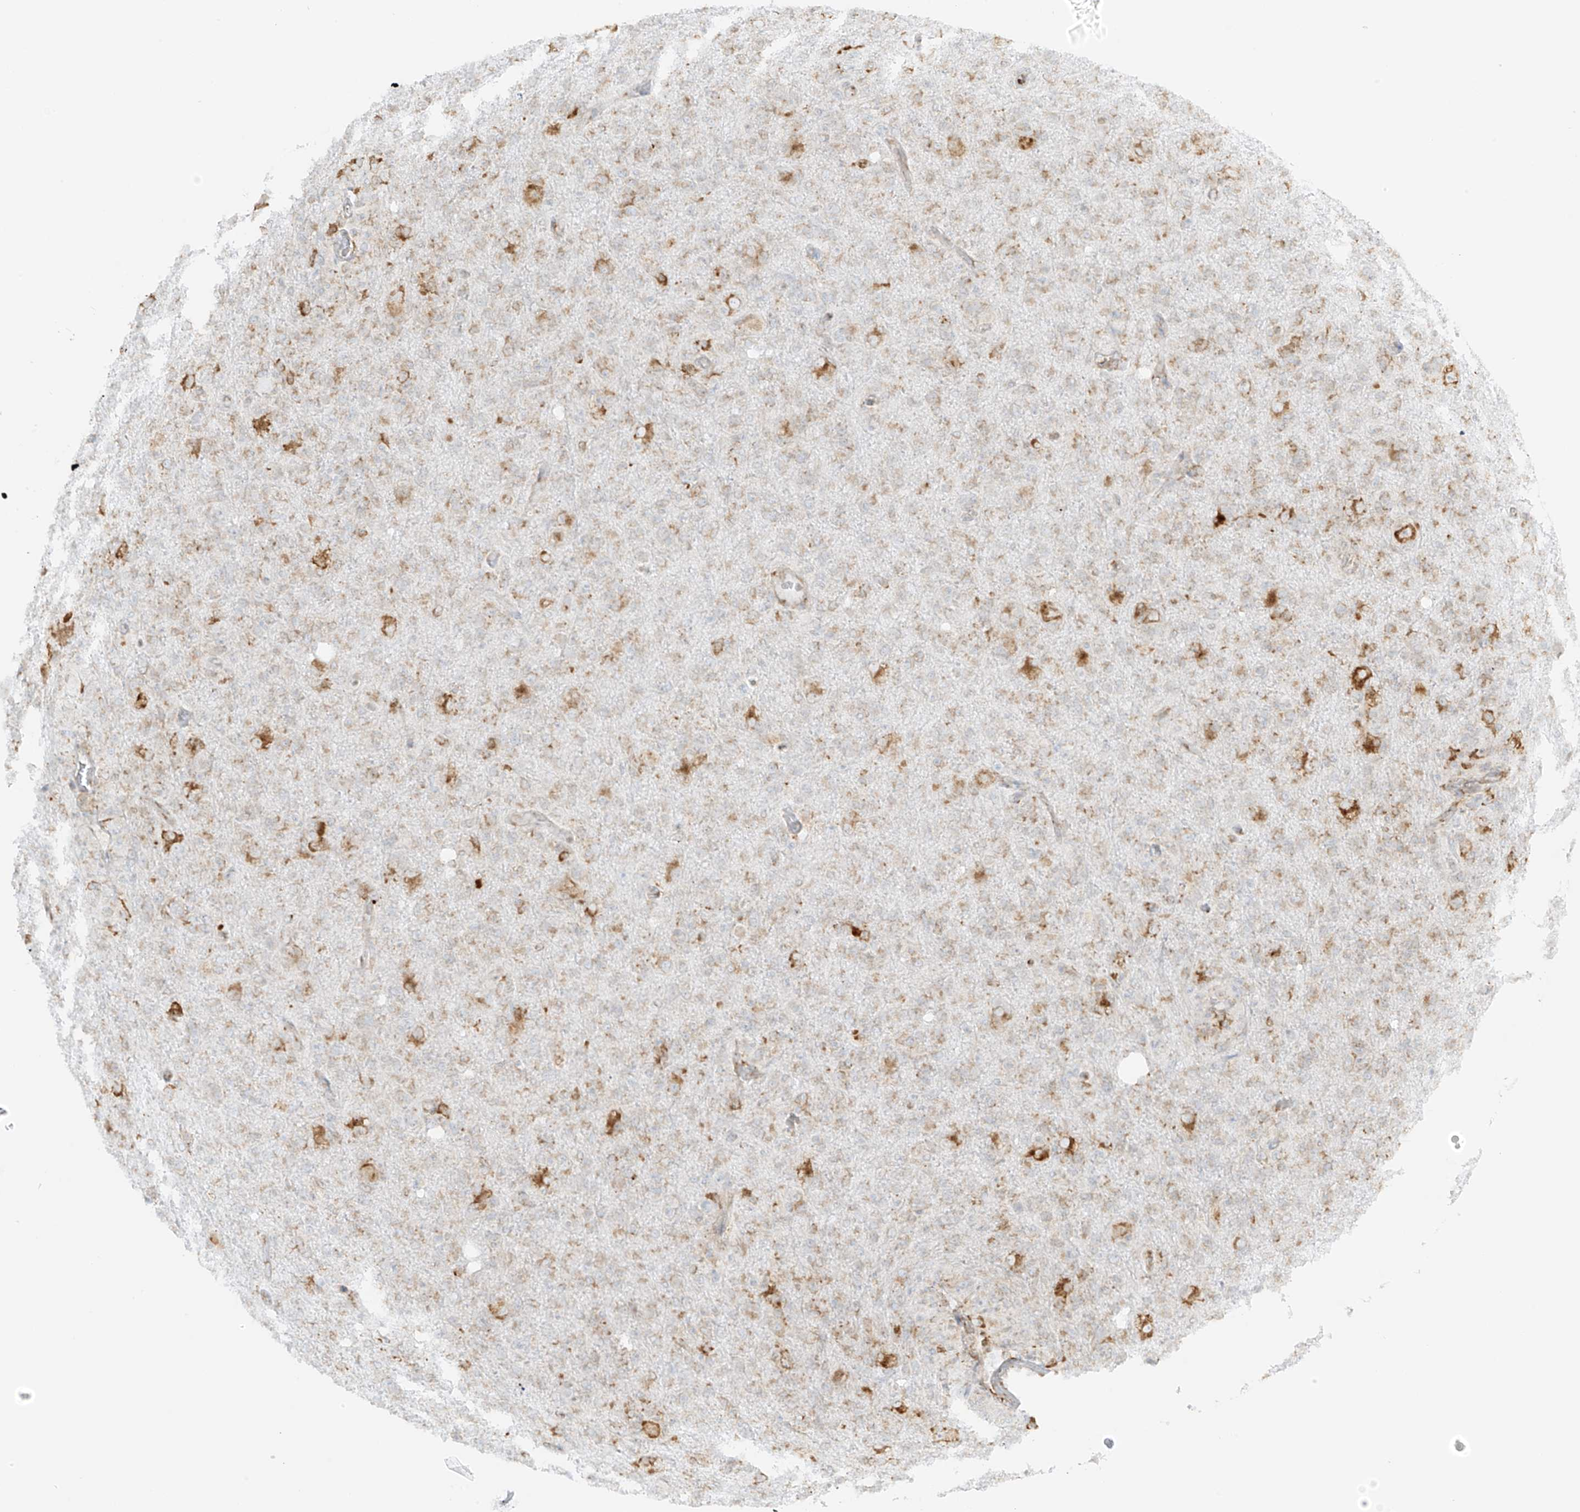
{"staining": {"intensity": "weak", "quantity": "25%-75%", "location": "cytoplasmic/membranous"}, "tissue": "glioma", "cell_type": "Tumor cells", "image_type": "cancer", "snomed": [{"axis": "morphology", "description": "Glioma, malignant, High grade"}, {"axis": "topography", "description": "Brain"}], "caption": "A low amount of weak cytoplasmic/membranous staining is present in about 25%-75% of tumor cells in malignant glioma (high-grade) tissue. Nuclei are stained in blue.", "gene": "LRRC59", "patient": {"sex": "female", "age": 57}}